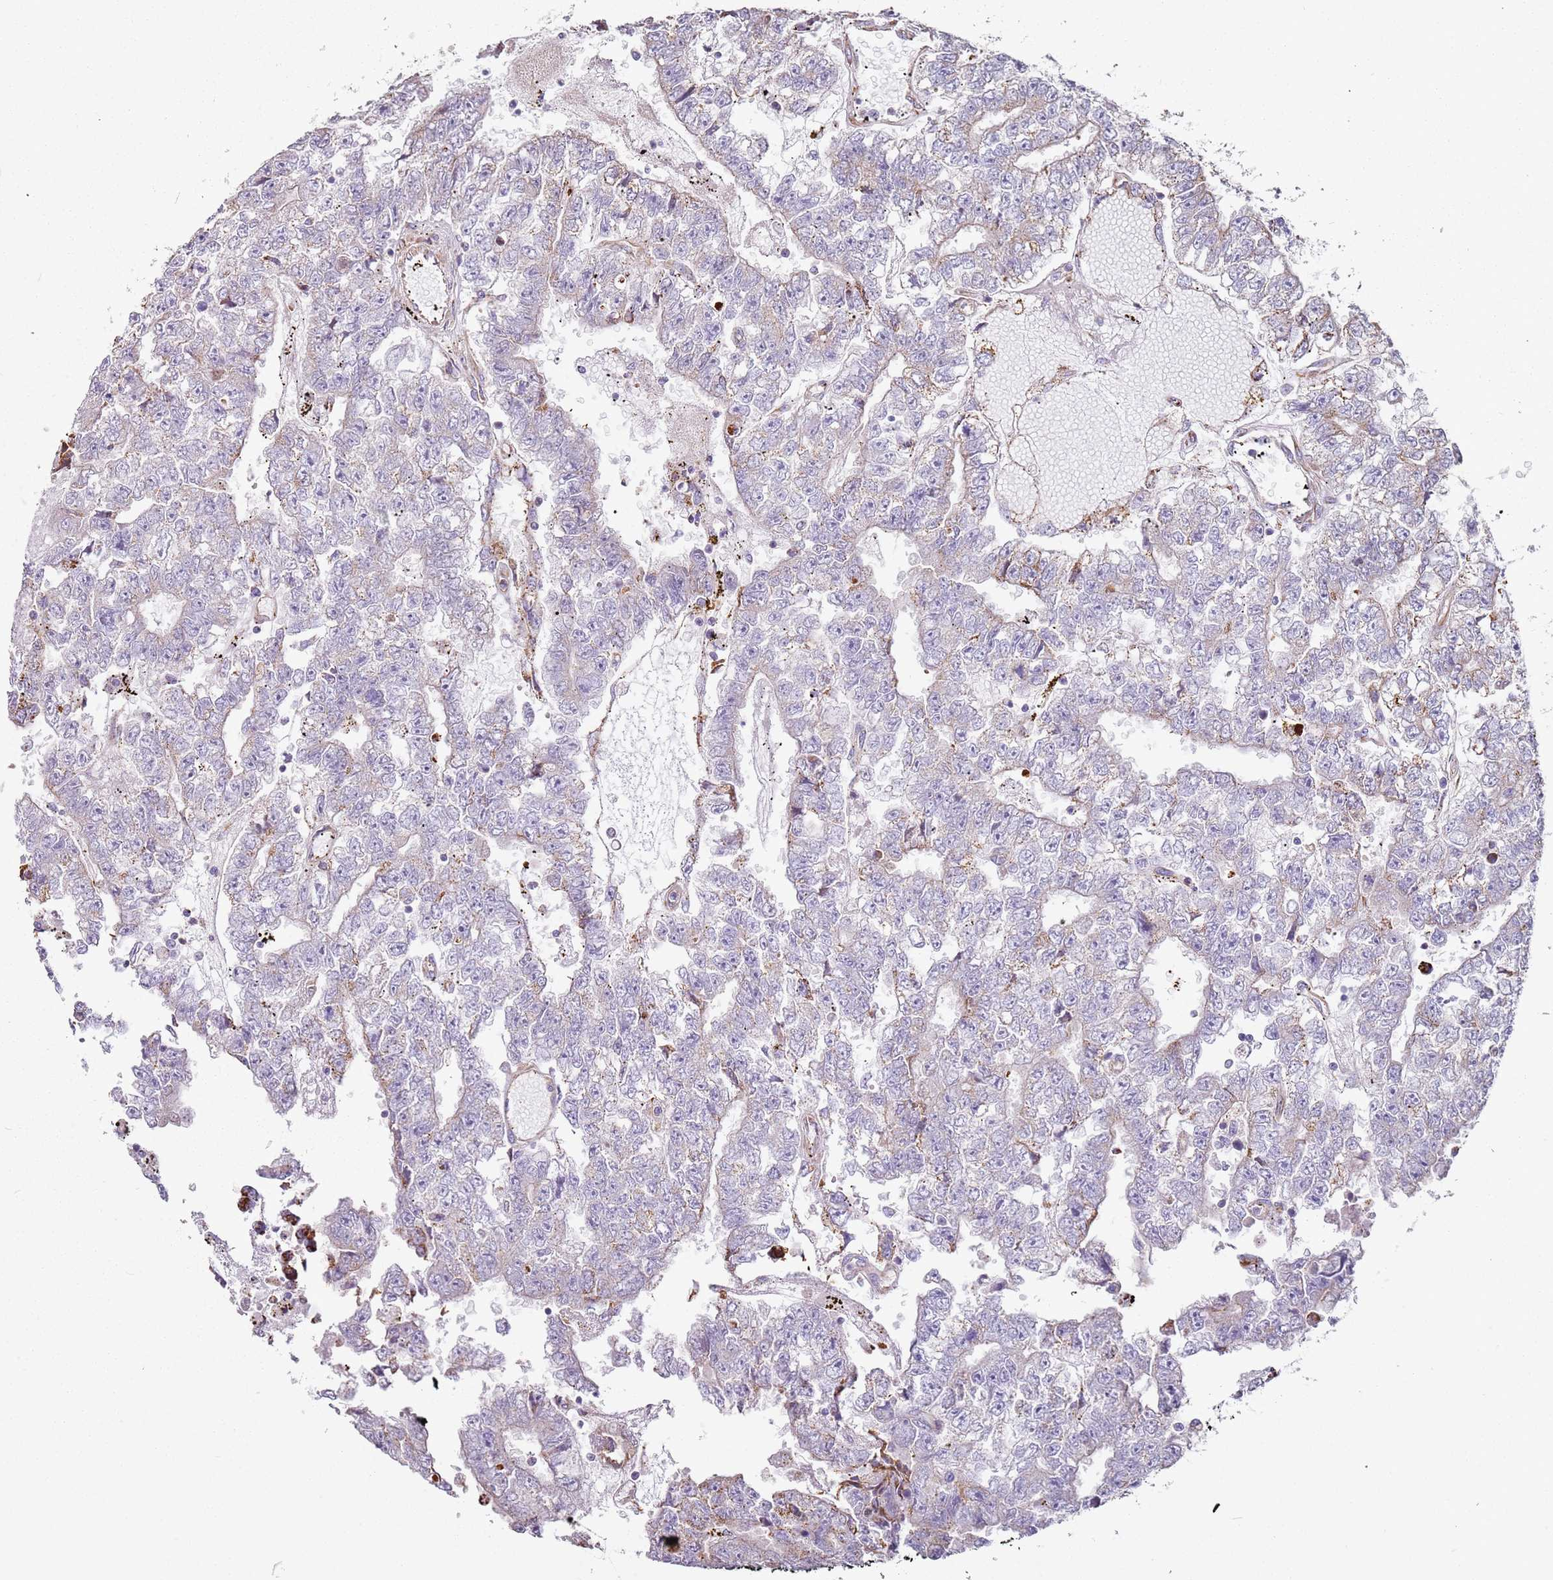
{"staining": {"intensity": "negative", "quantity": "none", "location": "none"}, "tissue": "testis cancer", "cell_type": "Tumor cells", "image_type": "cancer", "snomed": [{"axis": "morphology", "description": "Carcinoma, Embryonal, NOS"}, {"axis": "topography", "description": "Testis"}], "caption": "Micrograph shows no protein staining in tumor cells of testis cancer (embryonal carcinoma) tissue.", "gene": "ALS2", "patient": {"sex": "male", "age": 25}}